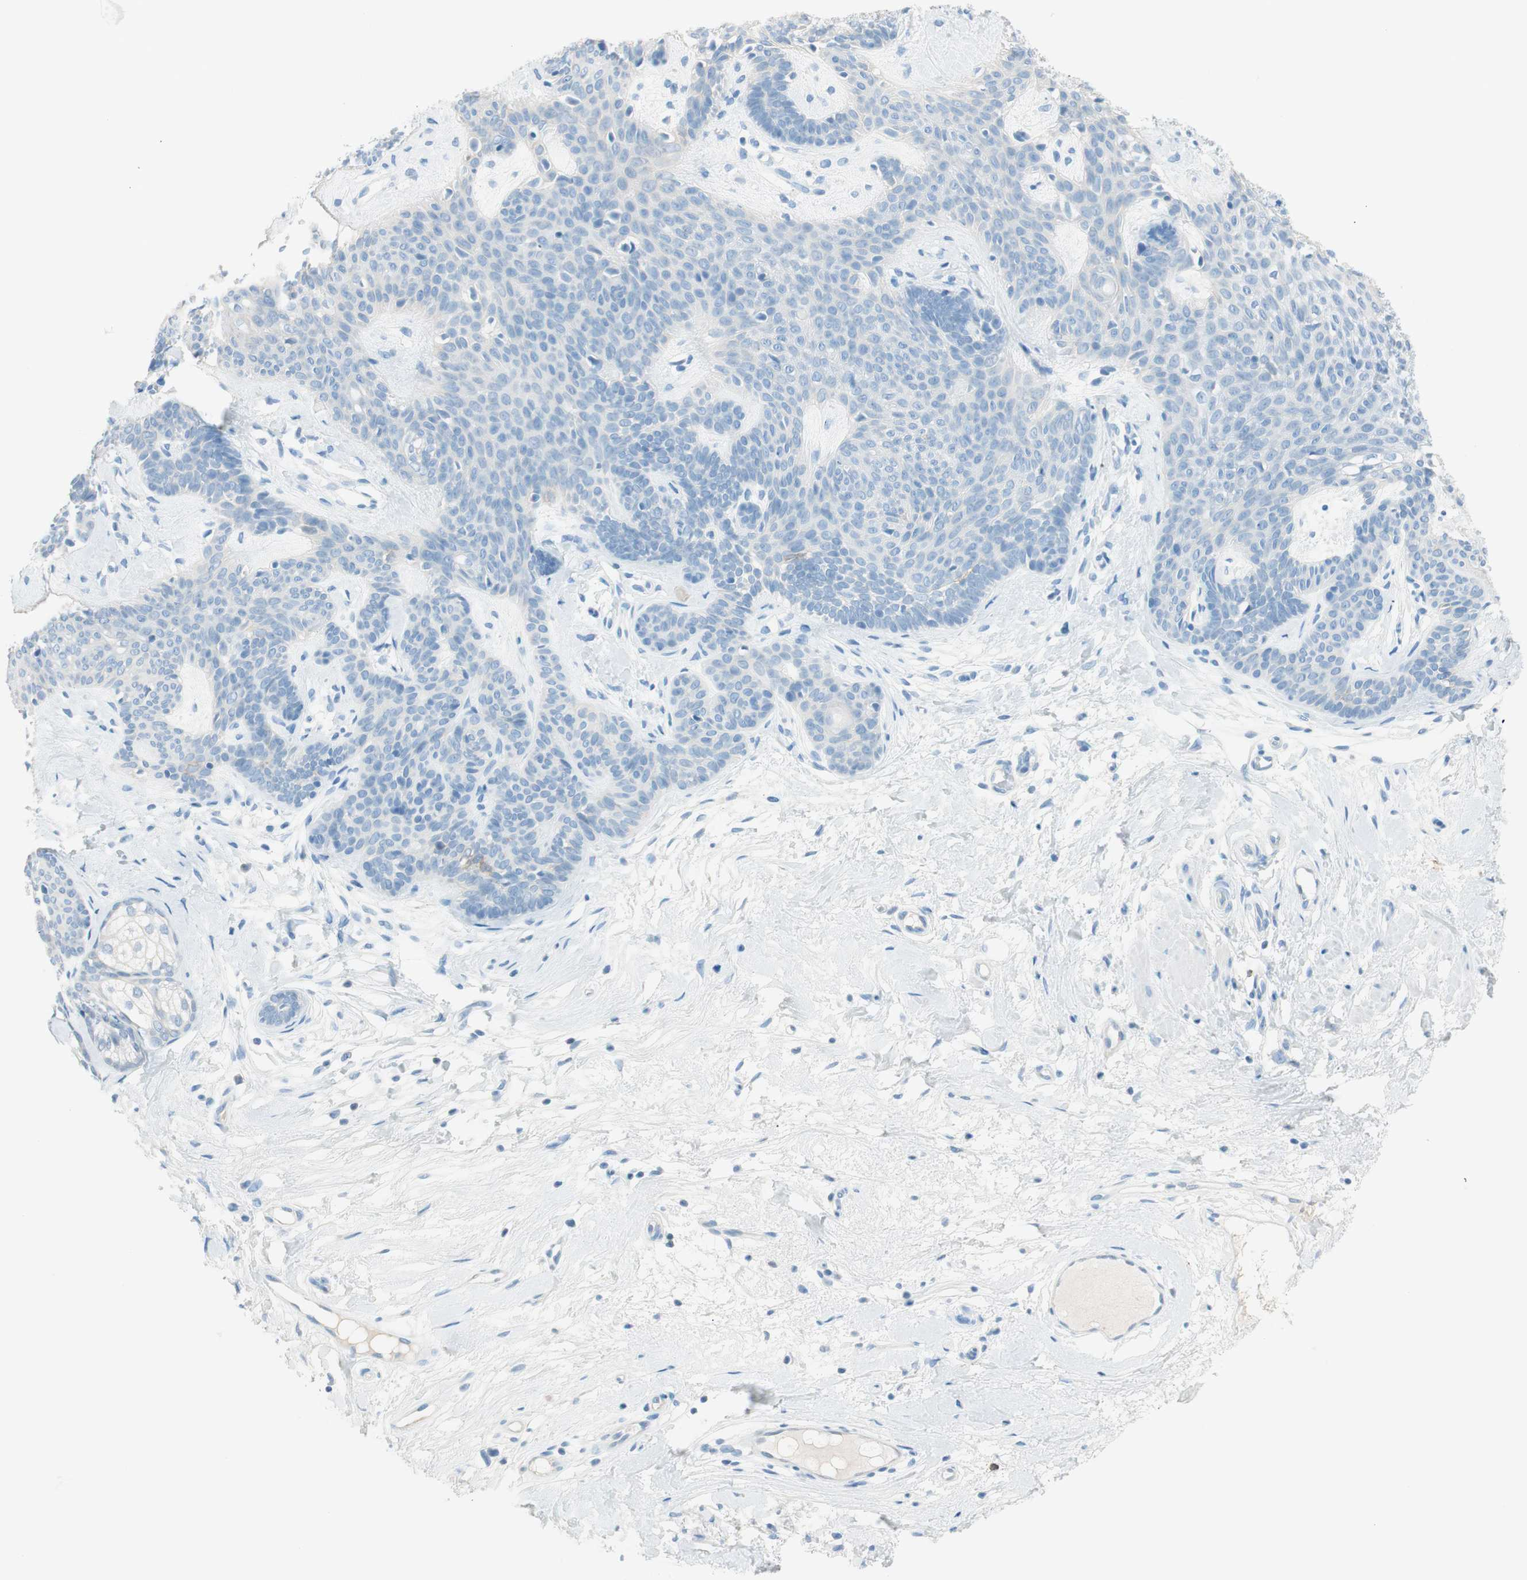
{"staining": {"intensity": "negative", "quantity": "none", "location": "none"}, "tissue": "skin cancer", "cell_type": "Tumor cells", "image_type": "cancer", "snomed": [{"axis": "morphology", "description": "Developmental malformation"}, {"axis": "morphology", "description": "Basal cell carcinoma"}, {"axis": "topography", "description": "Skin"}], "caption": "Skin cancer was stained to show a protein in brown. There is no significant positivity in tumor cells.", "gene": "TNFRSF13C", "patient": {"sex": "female", "age": 62}}